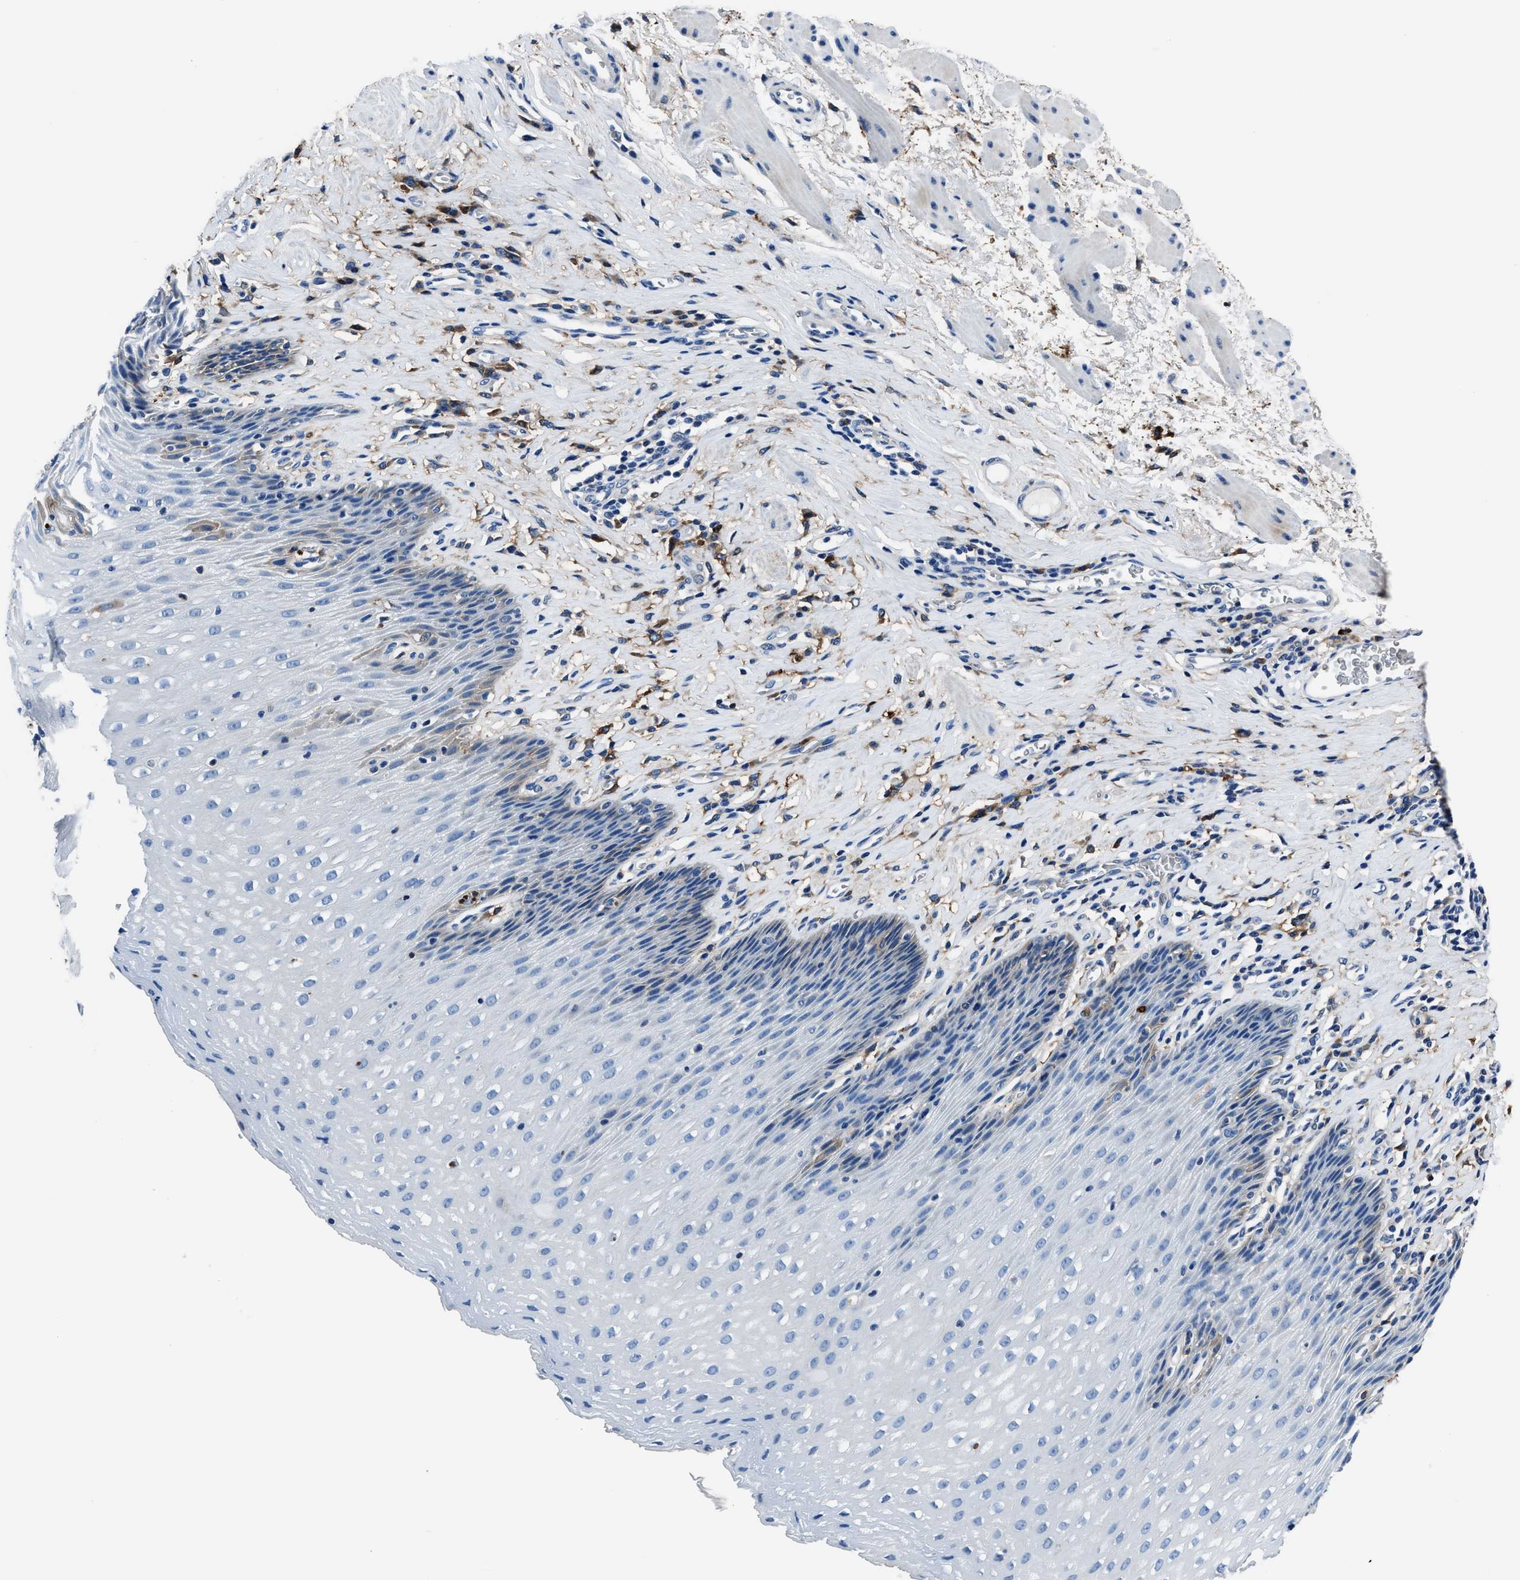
{"staining": {"intensity": "moderate", "quantity": "<25%", "location": "cytoplasmic/membranous"}, "tissue": "esophagus", "cell_type": "Squamous epithelial cells", "image_type": "normal", "snomed": [{"axis": "morphology", "description": "Normal tissue, NOS"}, {"axis": "topography", "description": "Esophagus"}], "caption": "Brown immunohistochemical staining in unremarkable human esophagus exhibits moderate cytoplasmic/membranous staining in approximately <25% of squamous epithelial cells.", "gene": "FTL", "patient": {"sex": "female", "age": 61}}